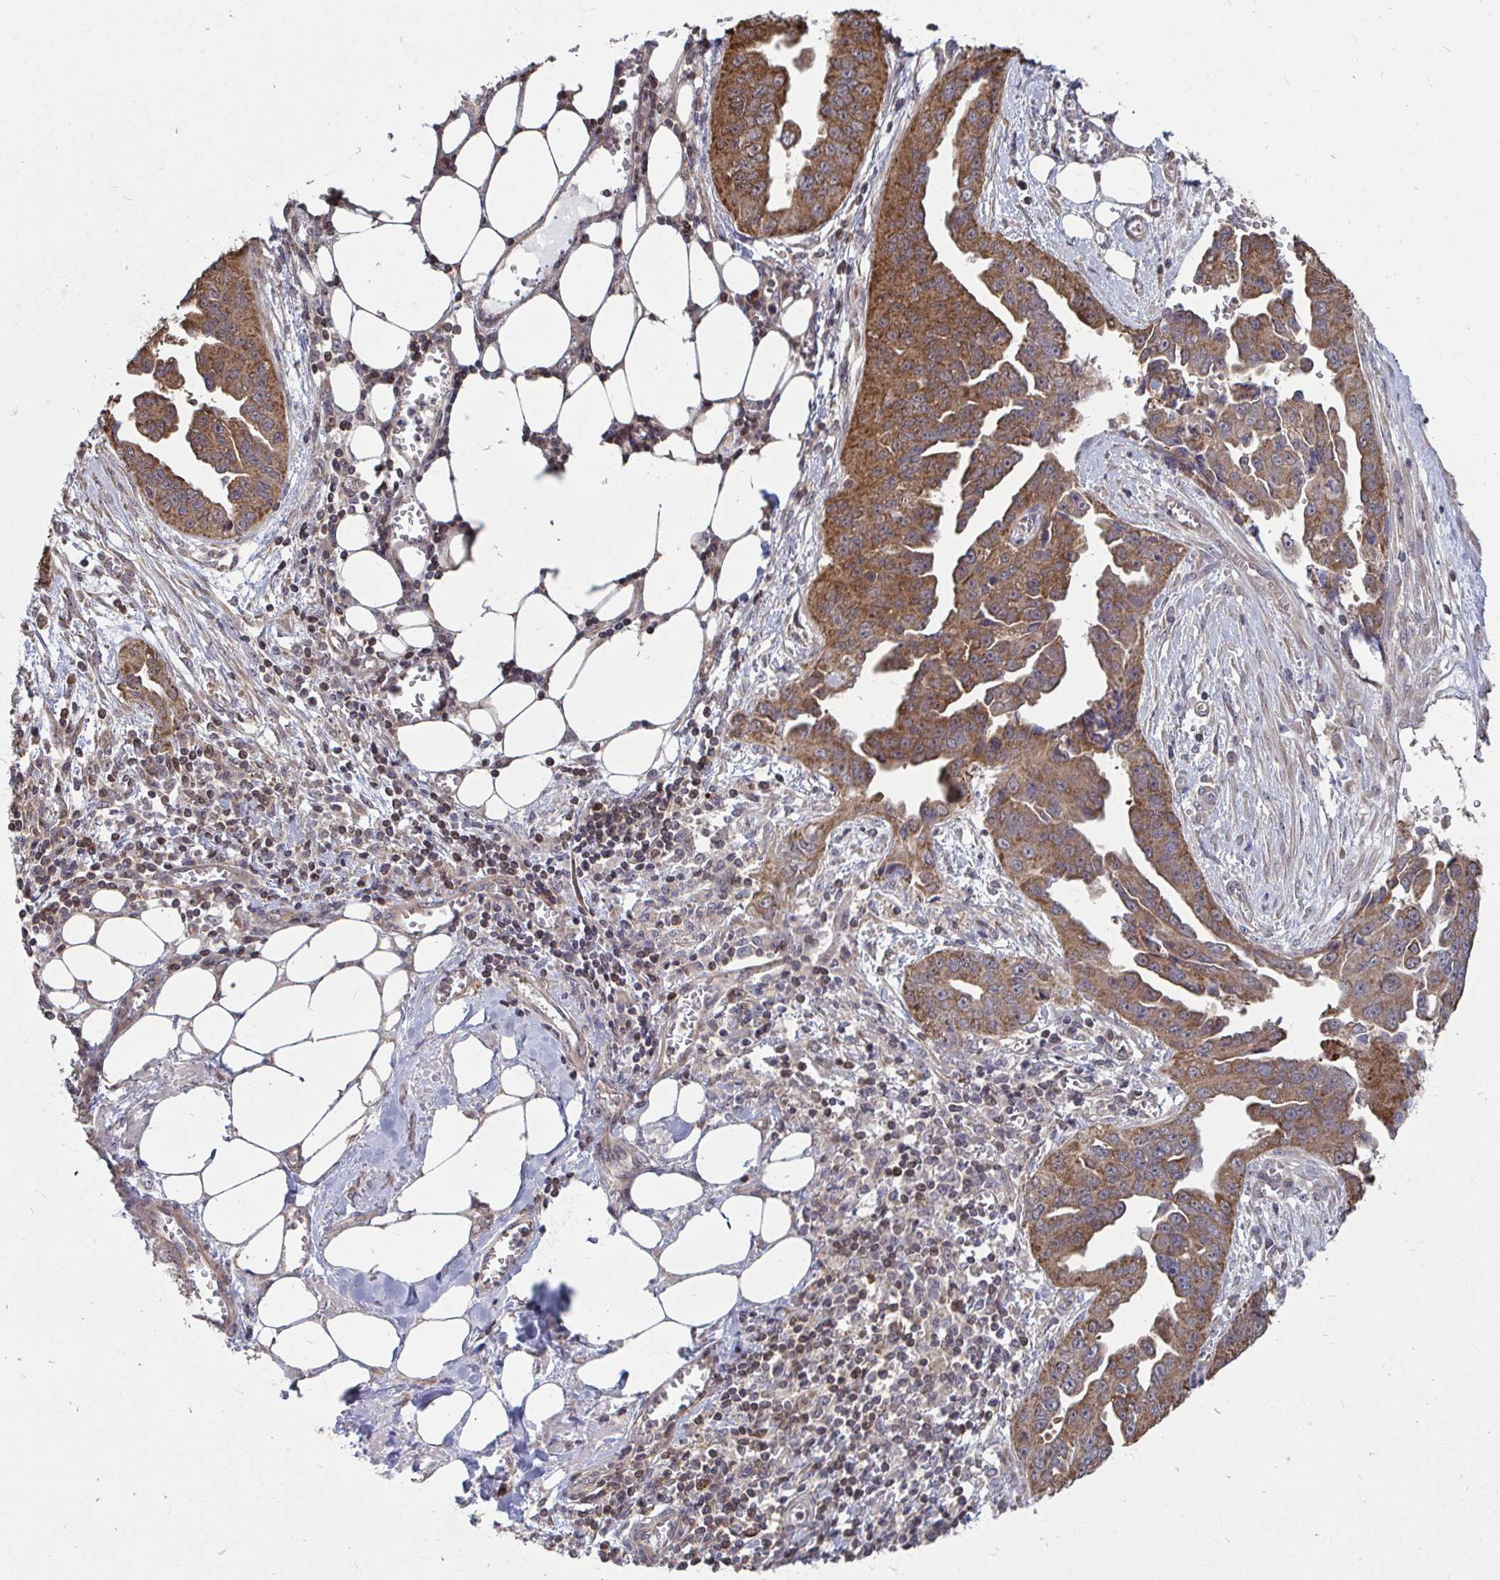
{"staining": {"intensity": "moderate", "quantity": ">75%", "location": "cytoplasmic/membranous"}, "tissue": "ovarian cancer", "cell_type": "Tumor cells", "image_type": "cancer", "snomed": [{"axis": "morphology", "description": "Cystadenocarcinoma, serous, NOS"}, {"axis": "topography", "description": "Ovary"}], "caption": "Immunohistochemical staining of serous cystadenocarcinoma (ovarian) reveals medium levels of moderate cytoplasmic/membranous expression in about >75% of tumor cells.", "gene": "DNAJA2", "patient": {"sex": "female", "age": 75}}